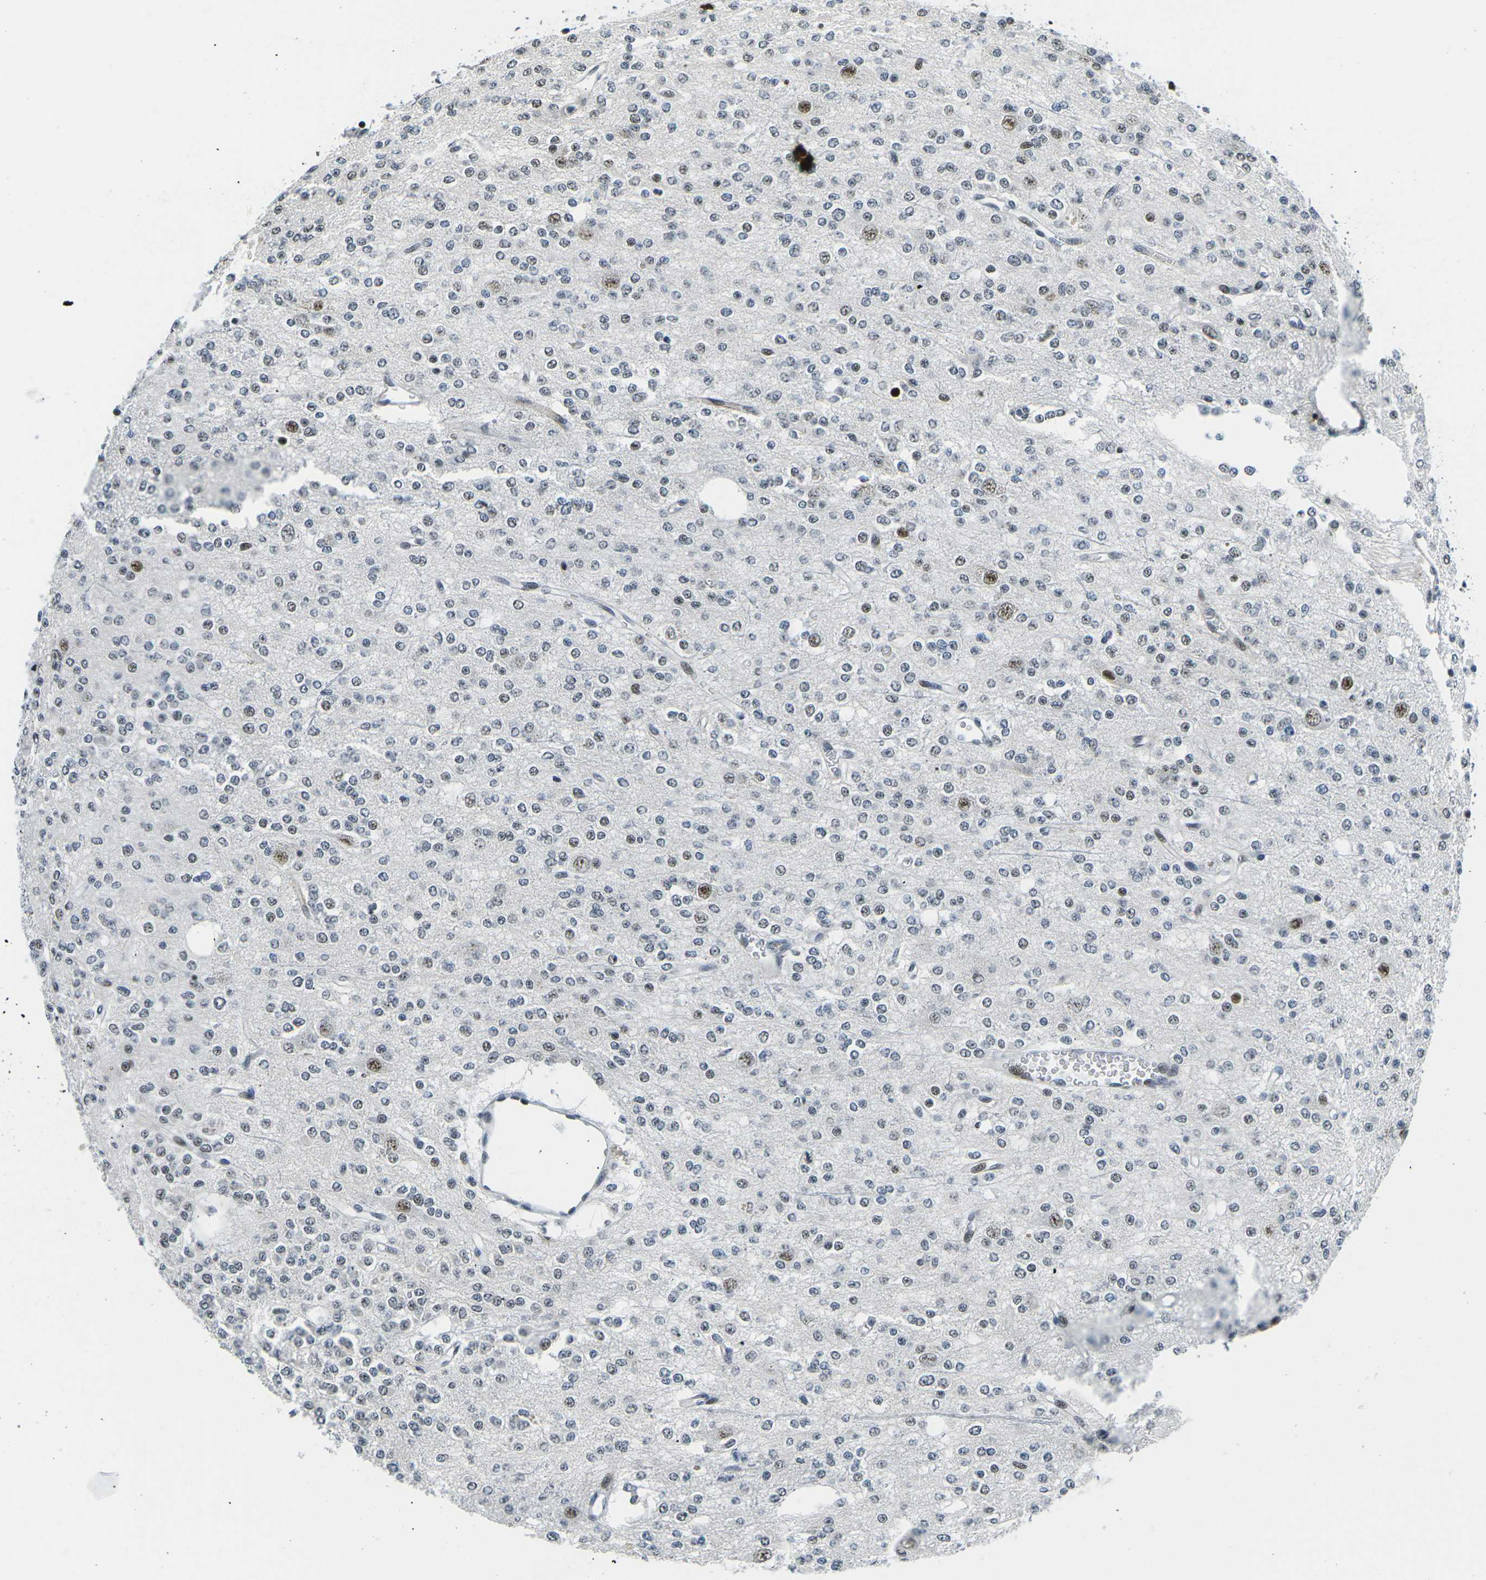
{"staining": {"intensity": "moderate", "quantity": "<25%", "location": "nuclear"}, "tissue": "glioma", "cell_type": "Tumor cells", "image_type": "cancer", "snomed": [{"axis": "morphology", "description": "Glioma, malignant, Low grade"}, {"axis": "topography", "description": "Brain"}], "caption": "Immunohistochemical staining of malignant glioma (low-grade) displays moderate nuclear protein expression in approximately <25% of tumor cells.", "gene": "PRPF8", "patient": {"sex": "male", "age": 38}}